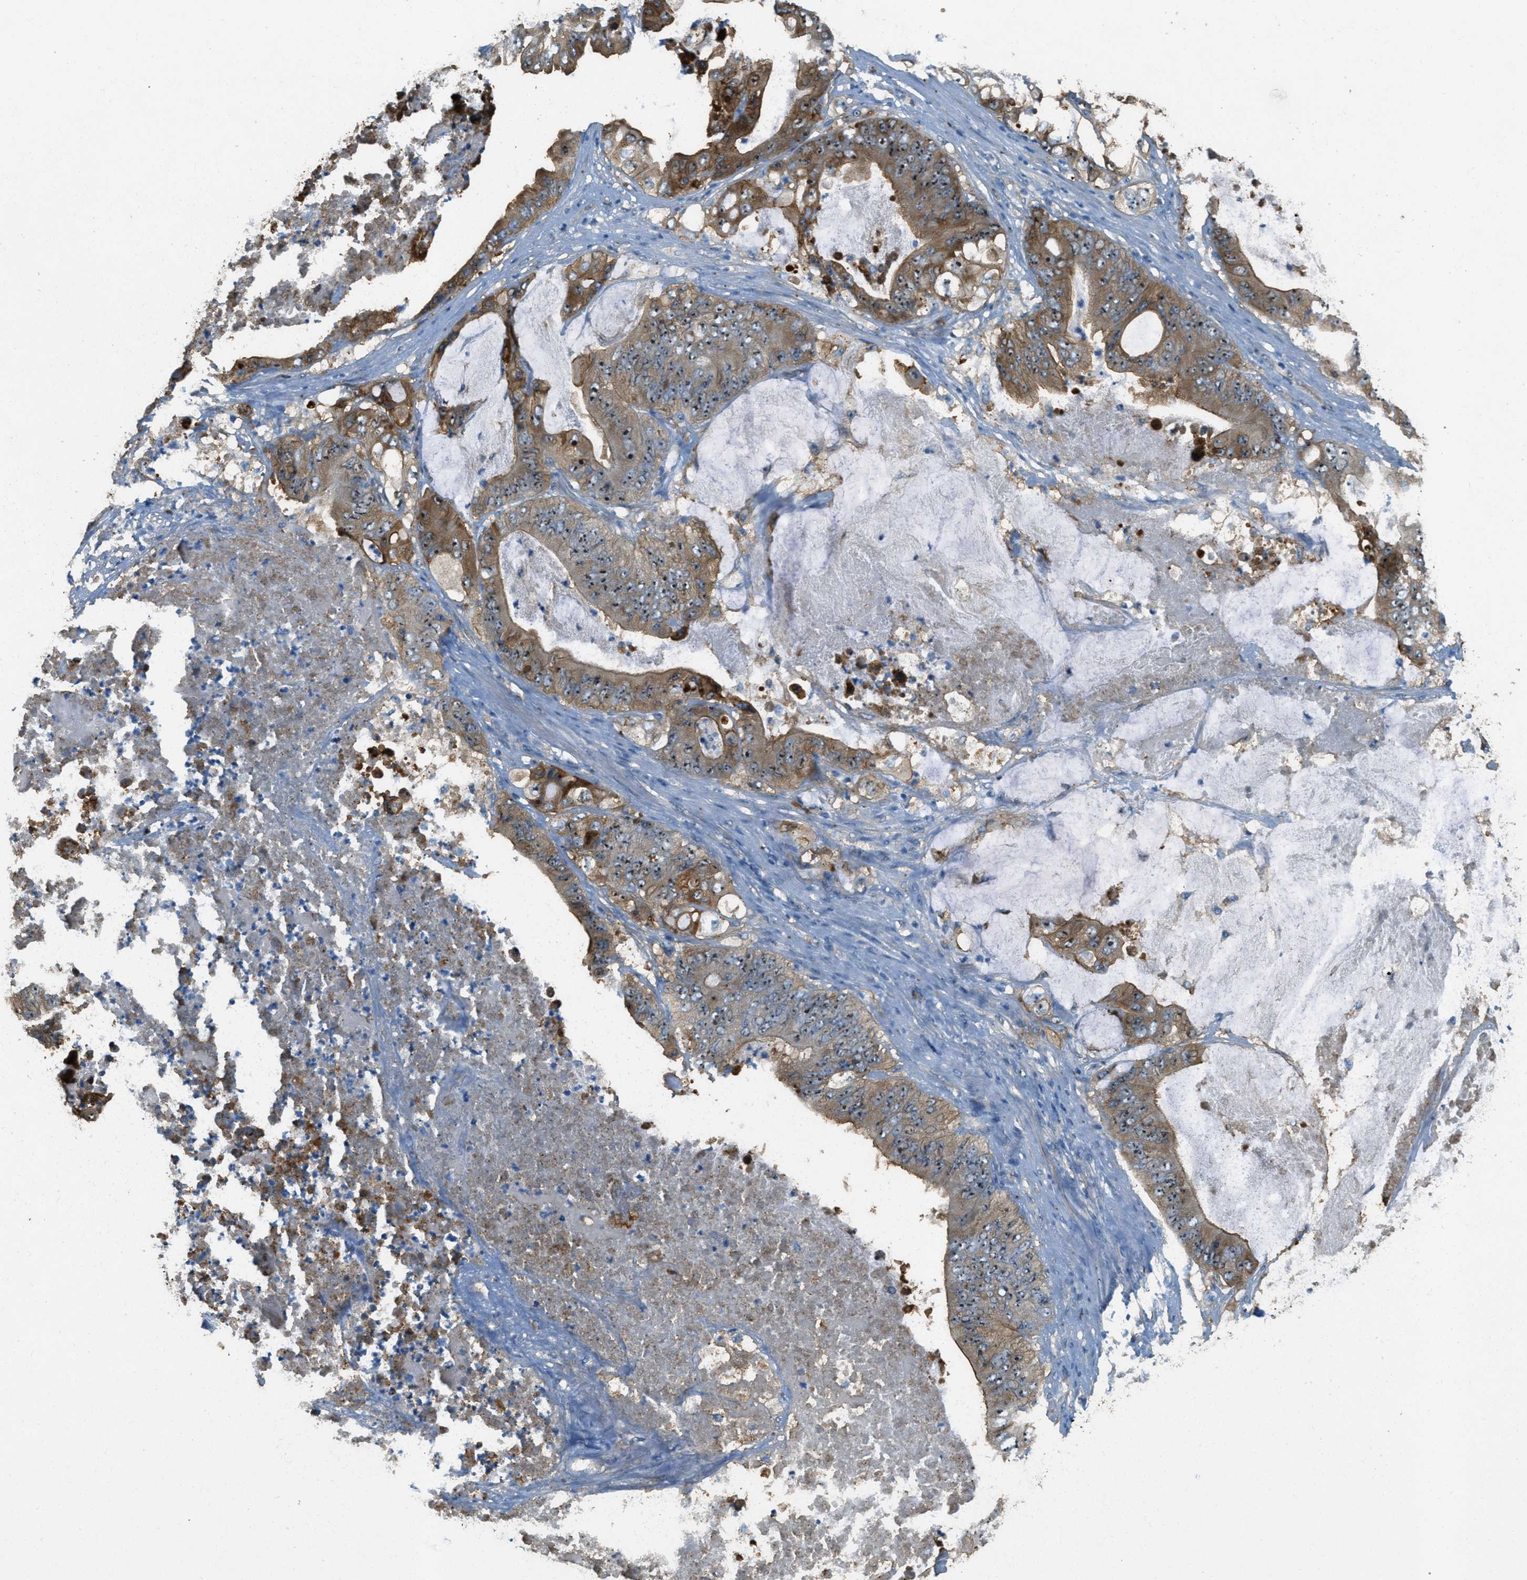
{"staining": {"intensity": "moderate", "quantity": ">75%", "location": "cytoplasmic/membranous,nuclear"}, "tissue": "stomach cancer", "cell_type": "Tumor cells", "image_type": "cancer", "snomed": [{"axis": "morphology", "description": "Adenocarcinoma, NOS"}, {"axis": "topography", "description": "Stomach"}], "caption": "Adenocarcinoma (stomach) stained with a protein marker demonstrates moderate staining in tumor cells.", "gene": "OSMR", "patient": {"sex": "female", "age": 73}}